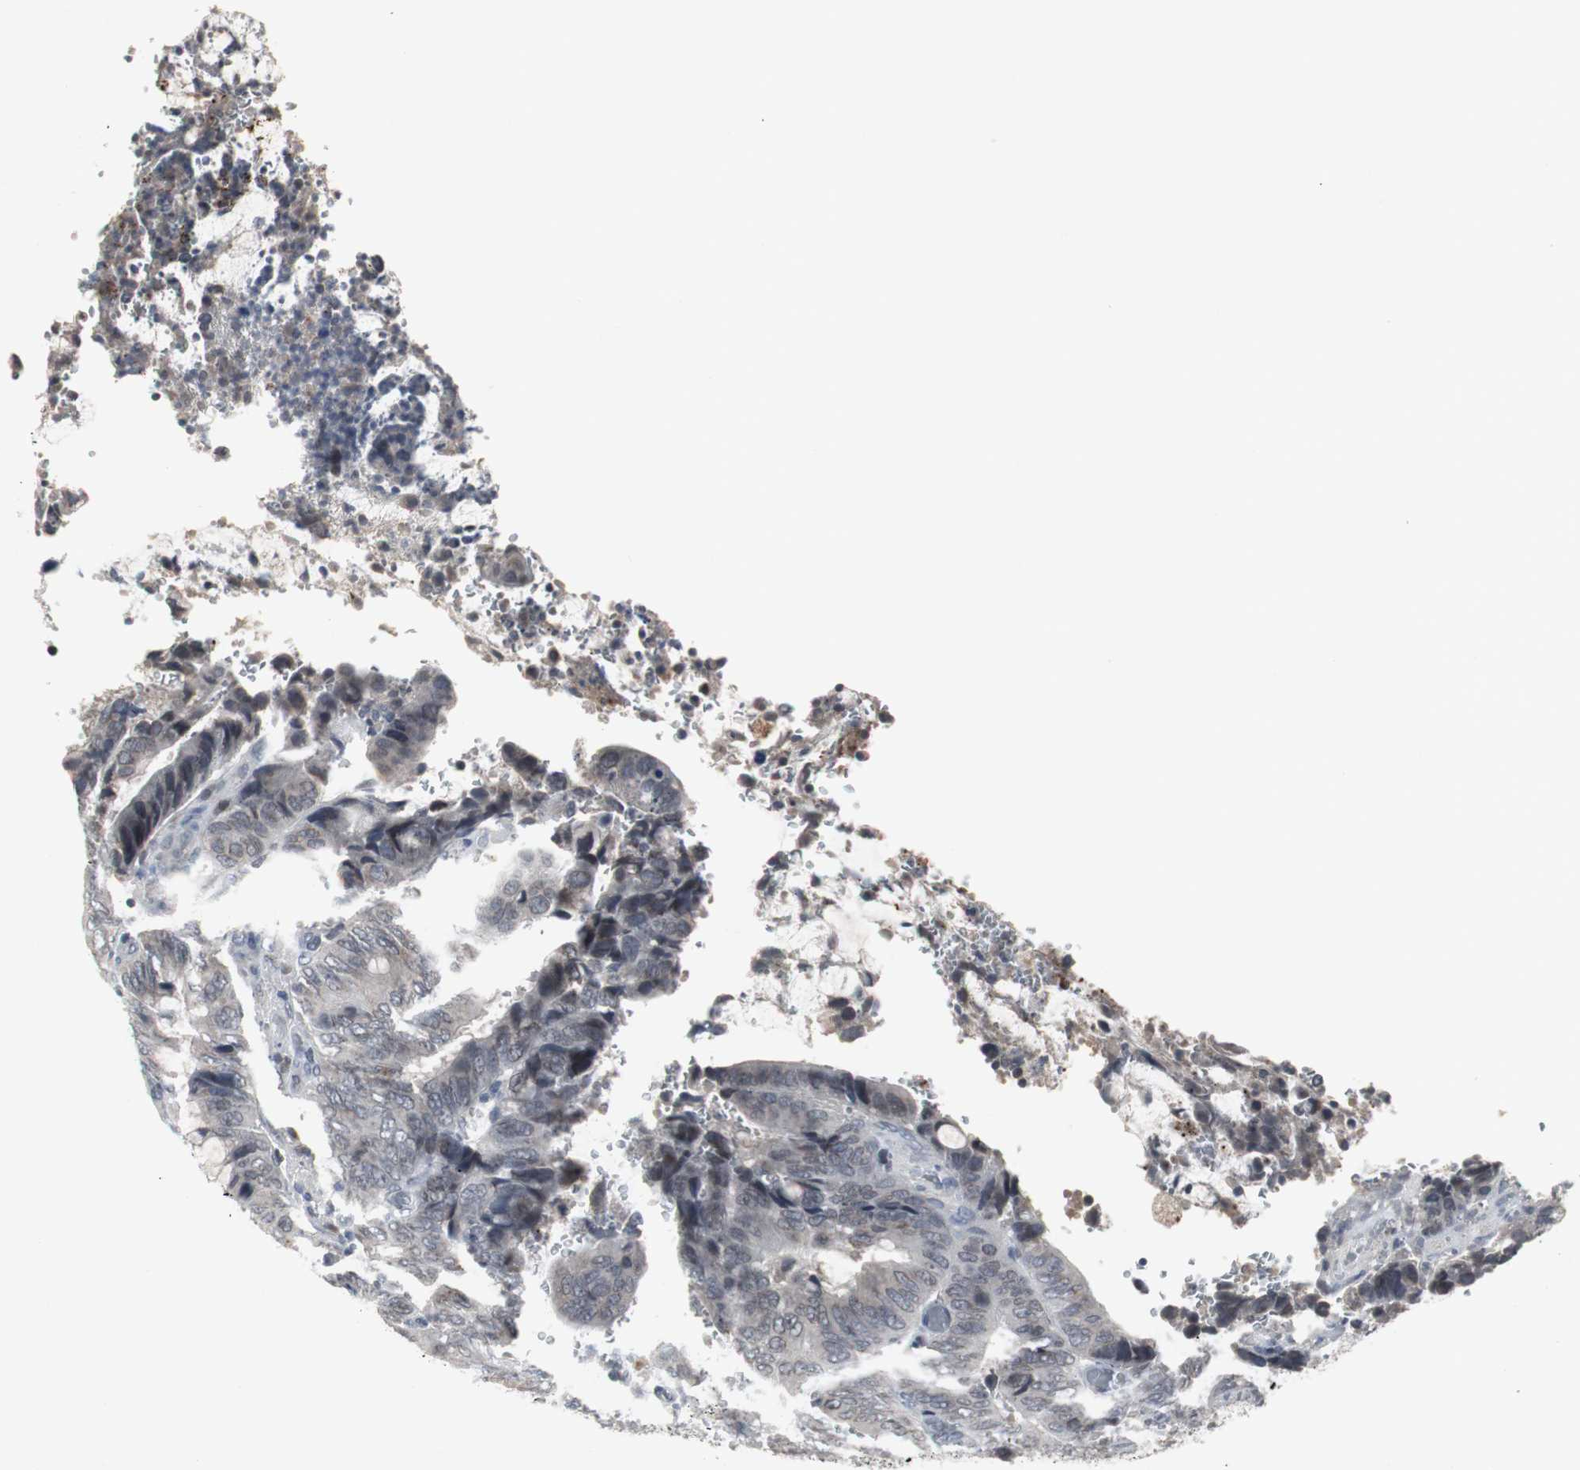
{"staining": {"intensity": "moderate", "quantity": "25%-75%", "location": "cytoplasmic/membranous,nuclear"}, "tissue": "colorectal cancer", "cell_type": "Tumor cells", "image_type": "cancer", "snomed": [{"axis": "morphology", "description": "Normal tissue, NOS"}, {"axis": "morphology", "description": "Adenocarcinoma, NOS"}, {"axis": "topography", "description": "Rectum"}, {"axis": "topography", "description": "Peripheral nerve tissue"}], "caption": "Colorectal cancer stained with a brown dye exhibits moderate cytoplasmic/membranous and nuclear positive positivity in approximately 25%-75% of tumor cells.", "gene": "ZNF396", "patient": {"sex": "male", "age": 92}}